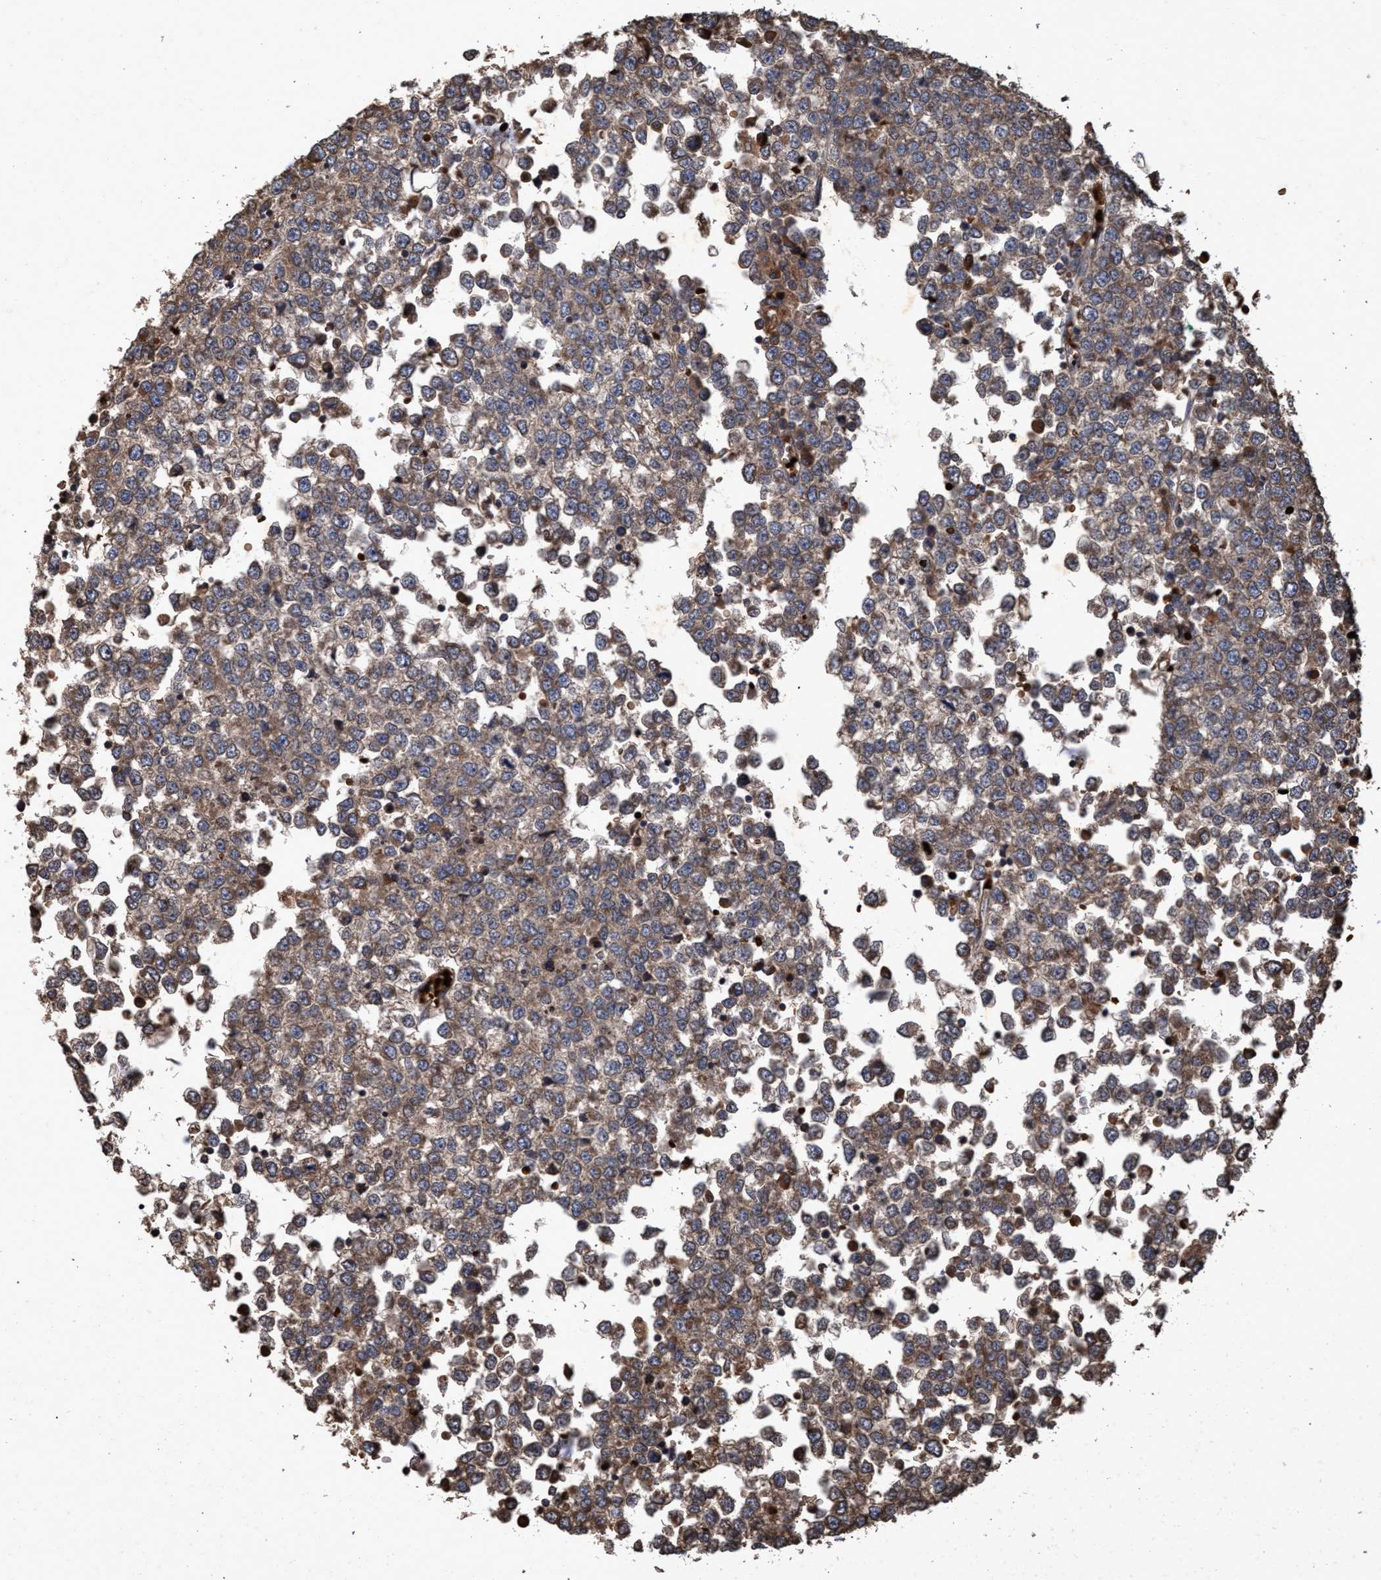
{"staining": {"intensity": "moderate", "quantity": ">75%", "location": "cytoplasmic/membranous"}, "tissue": "testis cancer", "cell_type": "Tumor cells", "image_type": "cancer", "snomed": [{"axis": "morphology", "description": "Seminoma, NOS"}, {"axis": "topography", "description": "Testis"}], "caption": "IHC image of human testis cancer stained for a protein (brown), which exhibits medium levels of moderate cytoplasmic/membranous staining in about >75% of tumor cells.", "gene": "CHMP6", "patient": {"sex": "male", "age": 65}}